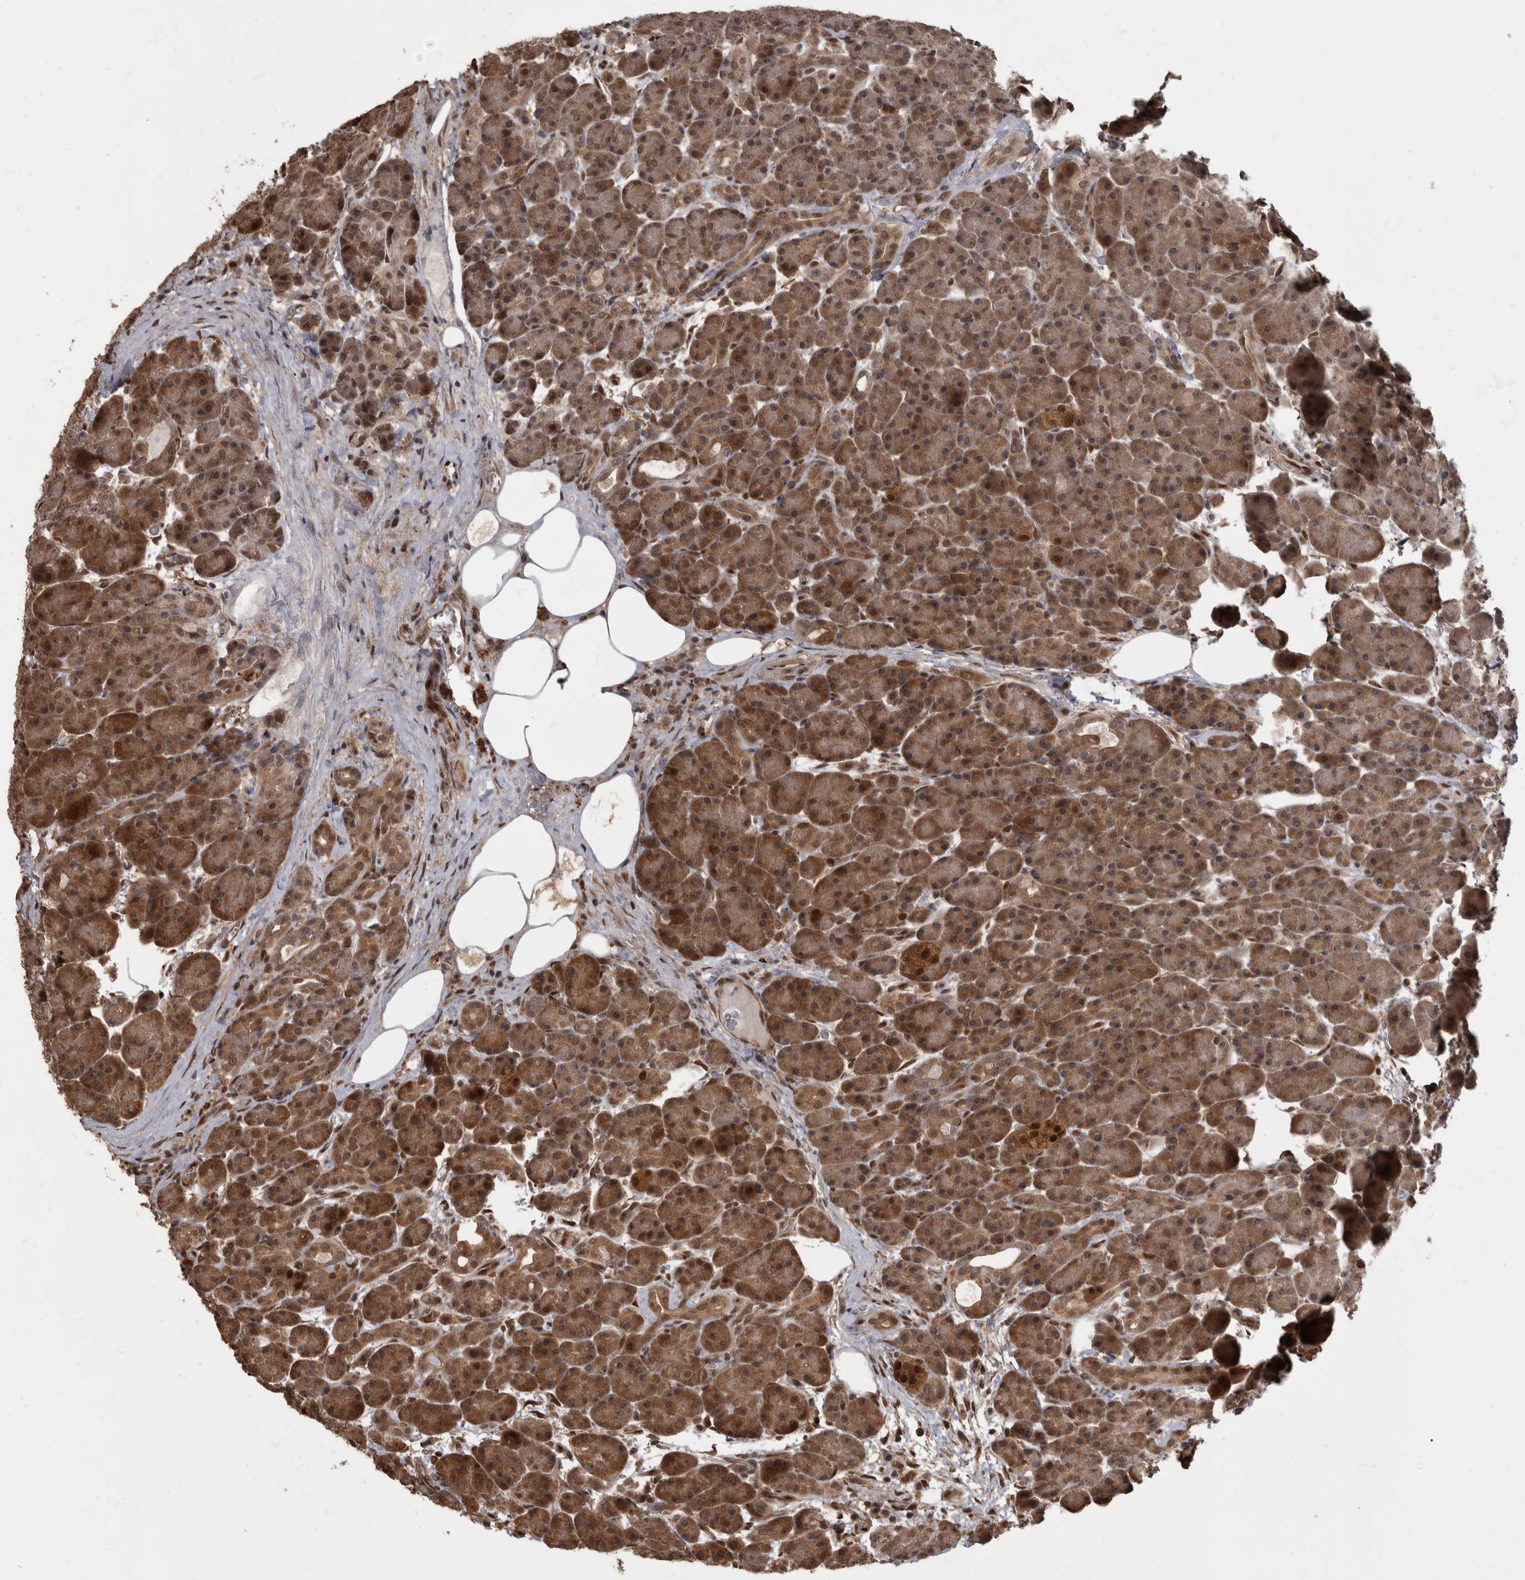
{"staining": {"intensity": "moderate", "quantity": ">75%", "location": "cytoplasmic/membranous"}, "tissue": "pancreas", "cell_type": "Exocrine glandular cells", "image_type": "normal", "snomed": [{"axis": "morphology", "description": "Normal tissue, NOS"}, {"axis": "topography", "description": "Pancreas"}], "caption": "Pancreas stained with immunohistochemistry exhibits moderate cytoplasmic/membranous staining in approximately >75% of exocrine glandular cells. (DAB IHC, brown staining for protein, blue staining for nuclei).", "gene": "AKT3", "patient": {"sex": "male", "age": 63}}